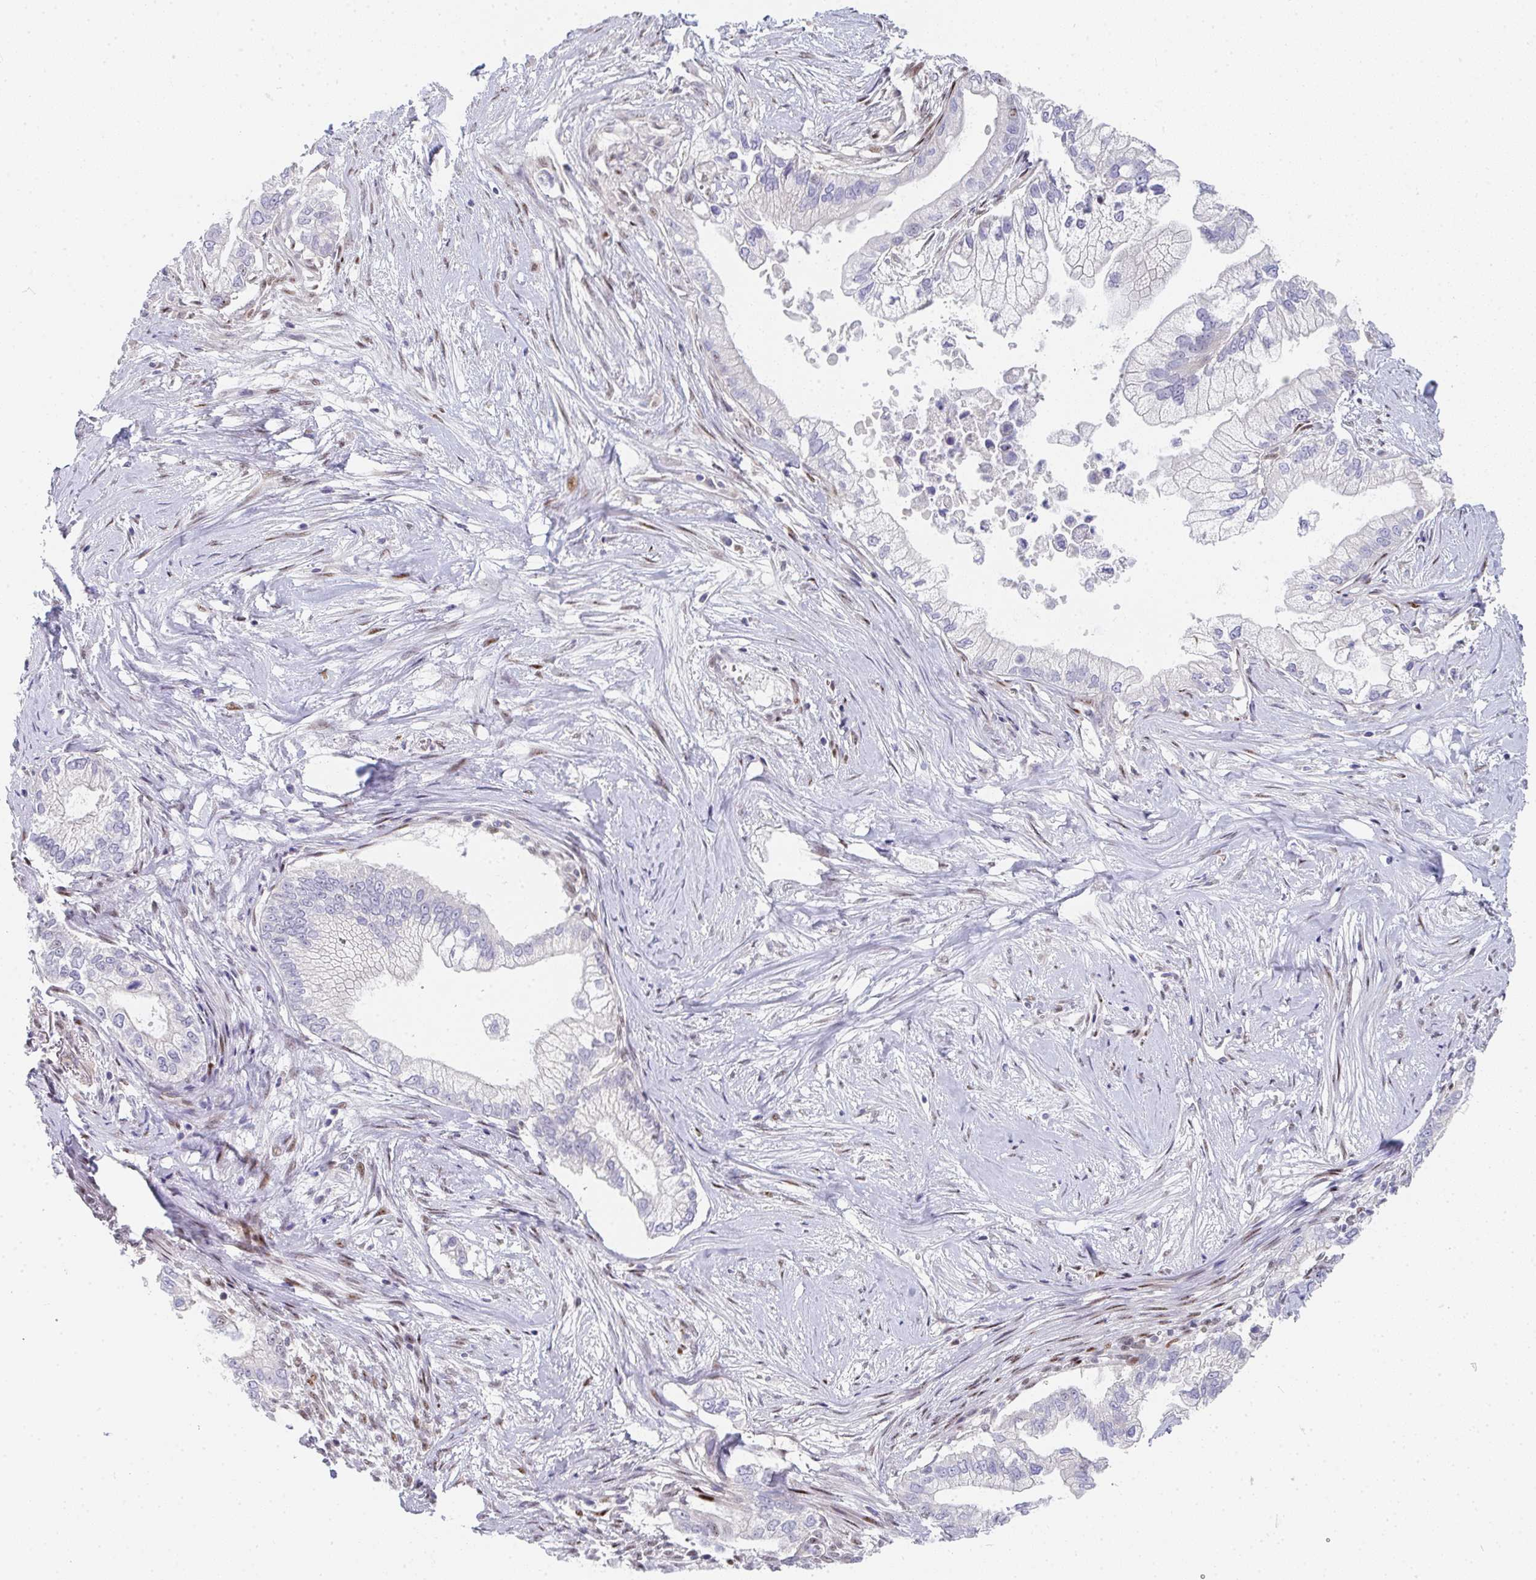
{"staining": {"intensity": "negative", "quantity": "none", "location": "none"}, "tissue": "pancreatic cancer", "cell_type": "Tumor cells", "image_type": "cancer", "snomed": [{"axis": "morphology", "description": "Adenocarcinoma, NOS"}, {"axis": "topography", "description": "Pancreas"}], "caption": "A histopathology image of pancreatic adenocarcinoma stained for a protein shows no brown staining in tumor cells.", "gene": "ZIC3", "patient": {"sex": "male", "age": 70}}